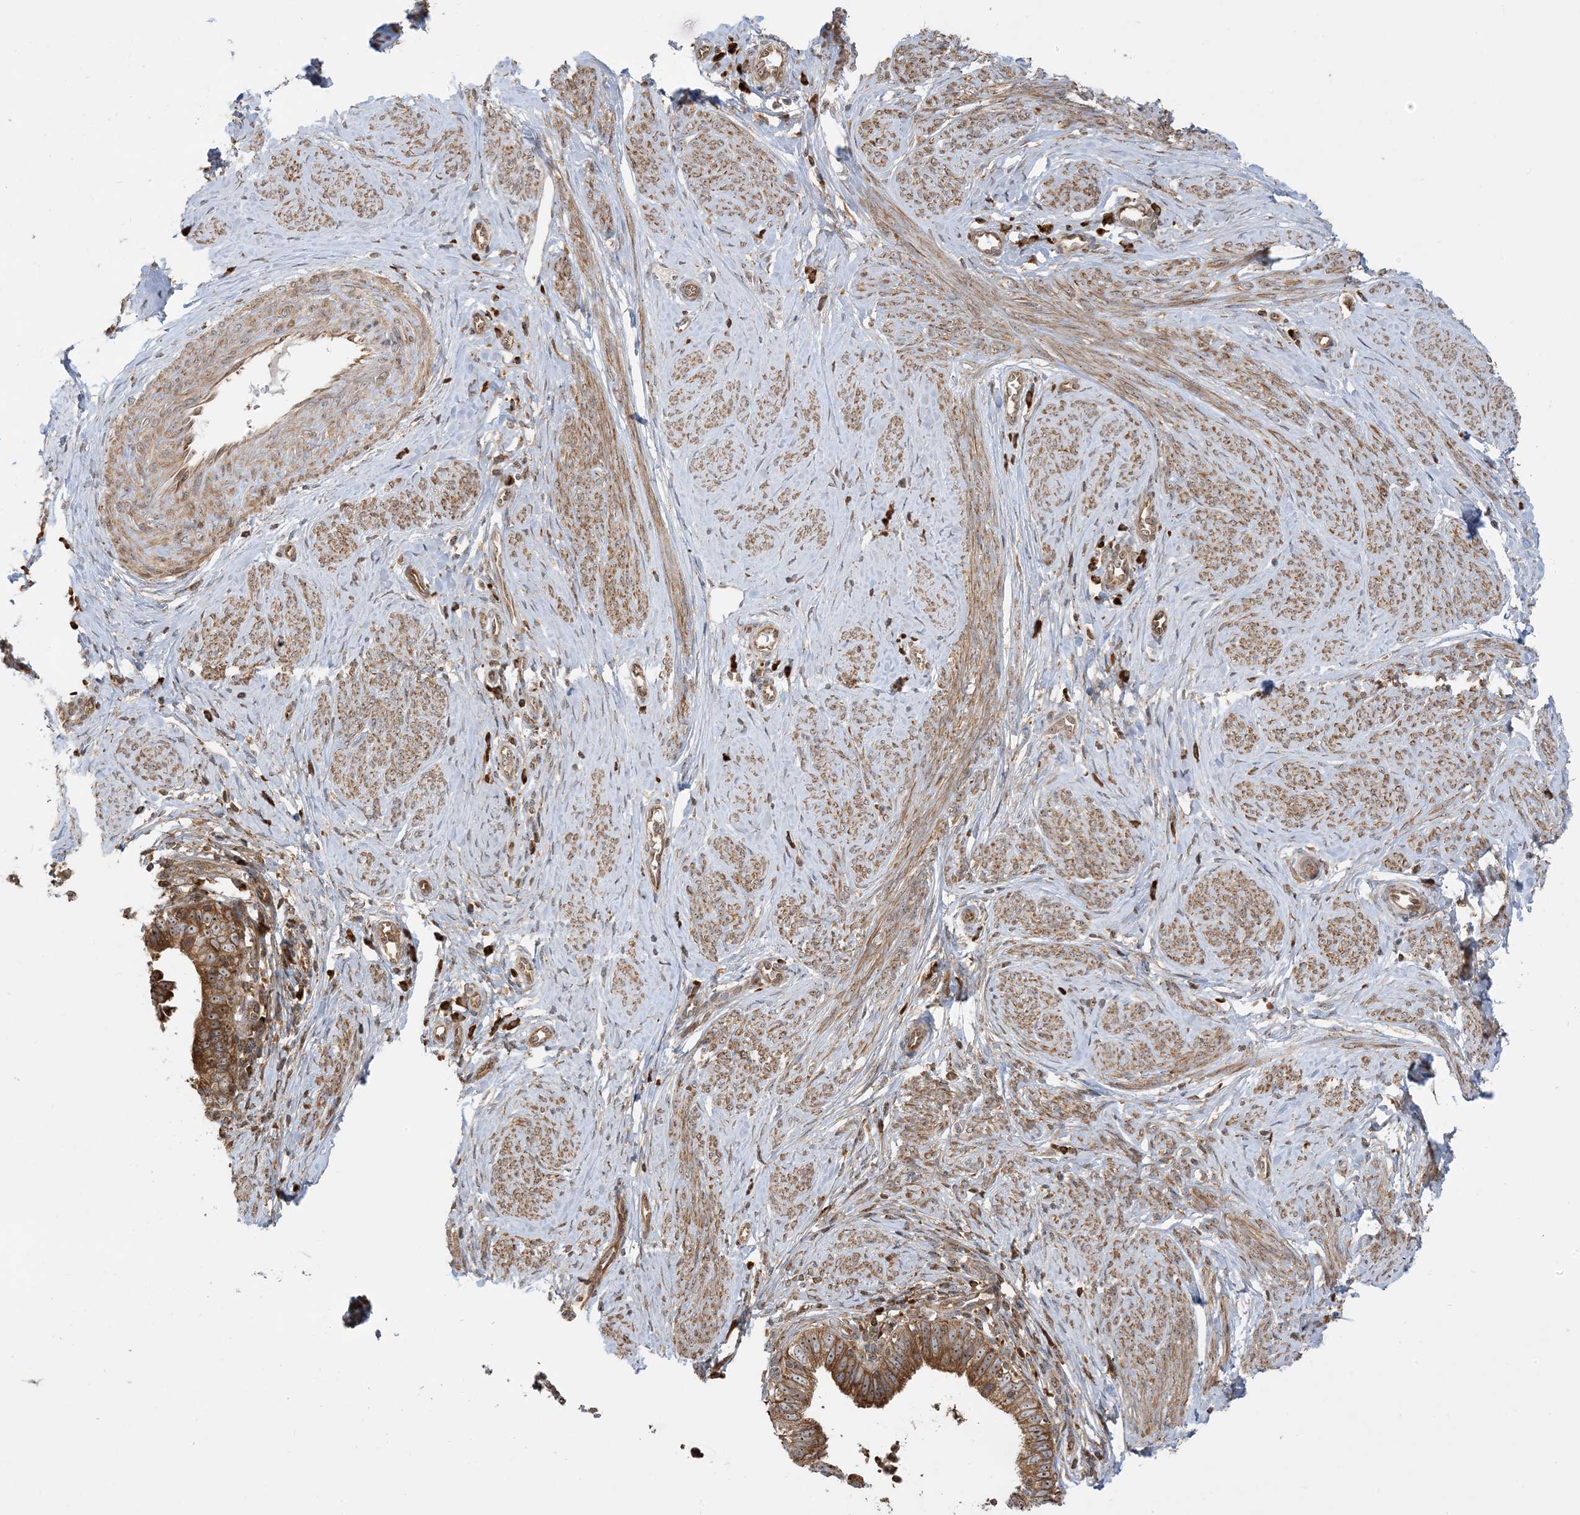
{"staining": {"intensity": "strong", "quantity": ">75%", "location": "cytoplasmic/membranous,nuclear"}, "tissue": "cervical cancer", "cell_type": "Tumor cells", "image_type": "cancer", "snomed": [{"axis": "morphology", "description": "Adenocarcinoma, NOS"}, {"axis": "topography", "description": "Cervix"}], "caption": "An image showing strong cytoplasmic/membranous and nuclear expression in about >75% of tumor cells in cervical cancer, as visualized by brown immunohistochemical staining.", "gene": "SRP72", "patient": {"sex": "female", "age": 36}}